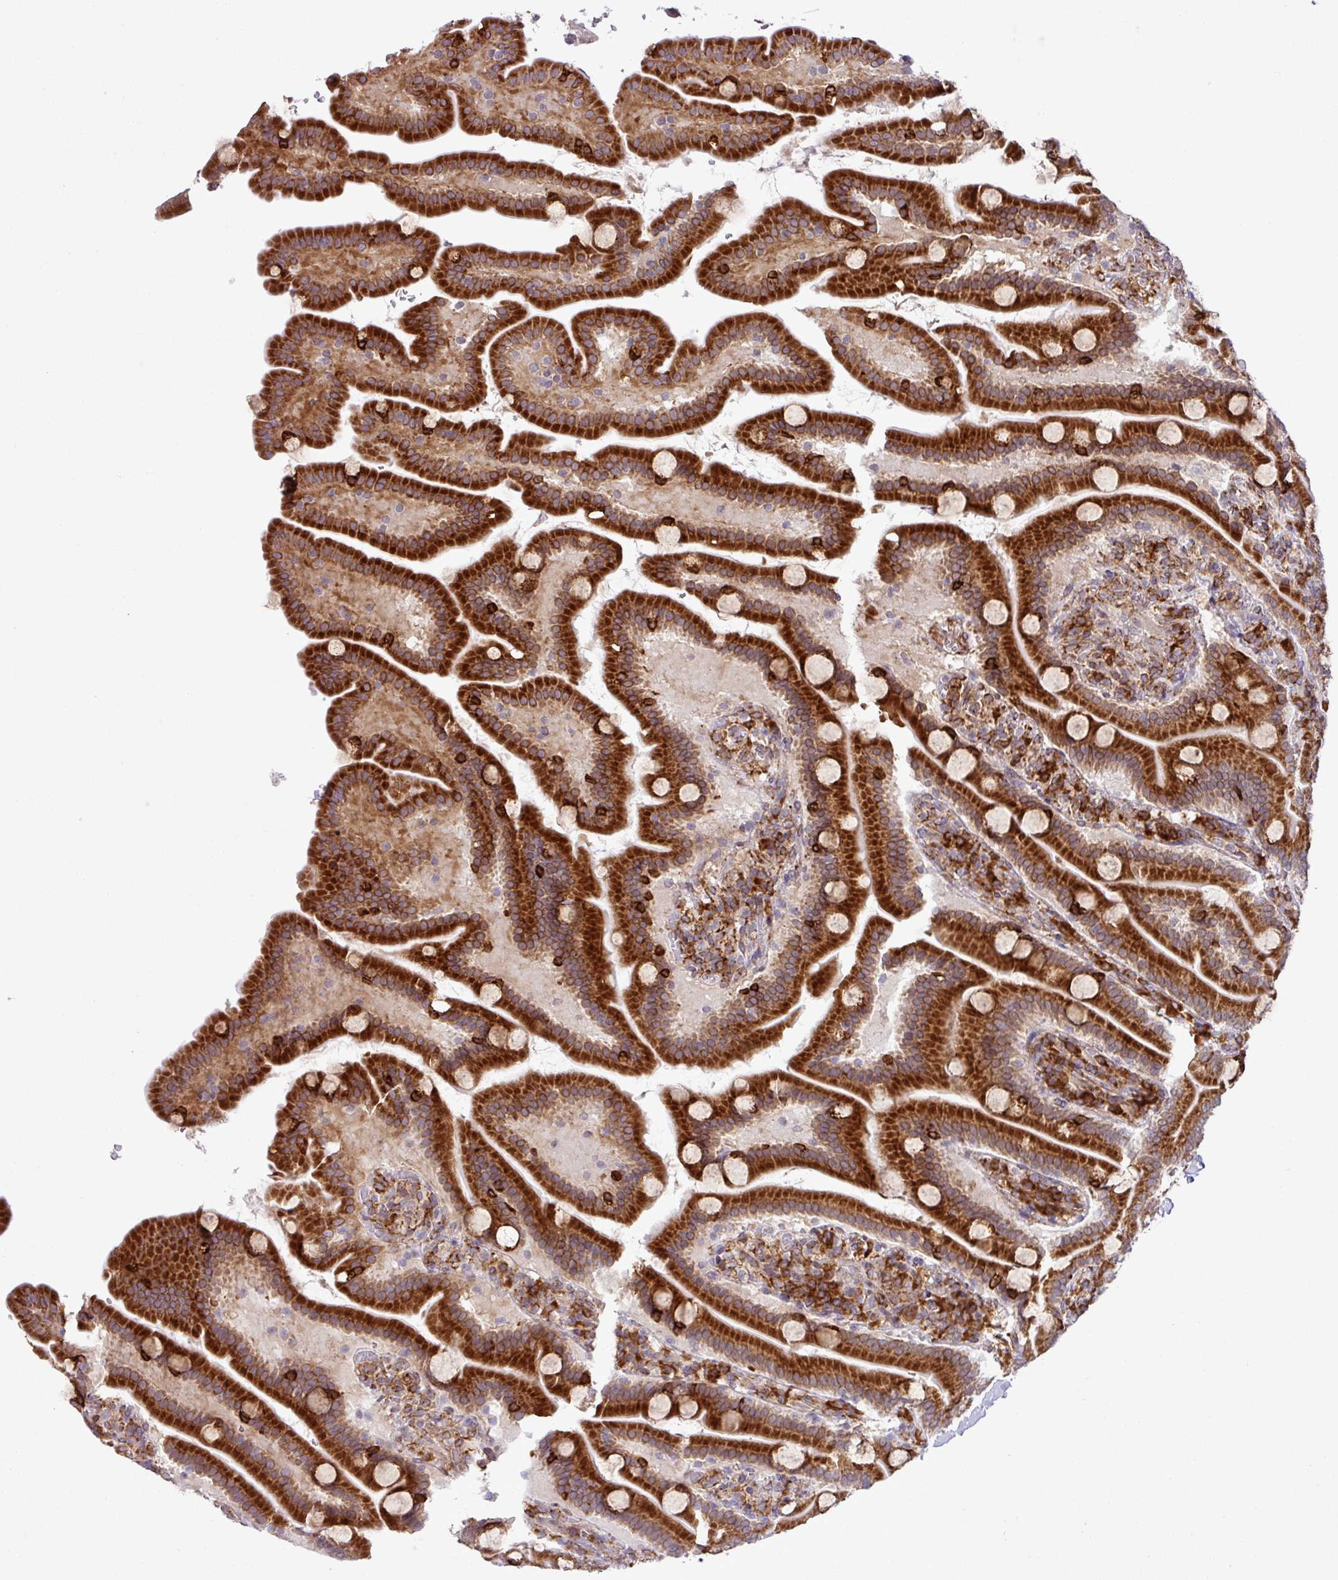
{"staining": {"intensity": "strong", "quantity": ">75%", "location": "cytoplasmic/membranous"}, "tissue": "duodenum", "cell_type": "Glandular cells", "image_type": "normal", "snomed": [{"axis": "morphology", "description": "Normal tissue, NOS"}, {"axis": "topography", "description": "Duodenum"}], "caption": "Immunohistochemical staining of normal human duodenum exhibits strong cytoplasmic/membranous protein expression in about >75% of glandular cells. (IHC, brightfield microscopy, high magnification).", "gene": "SLC39A7", "patient": {"sex": "male", "age": 55}}